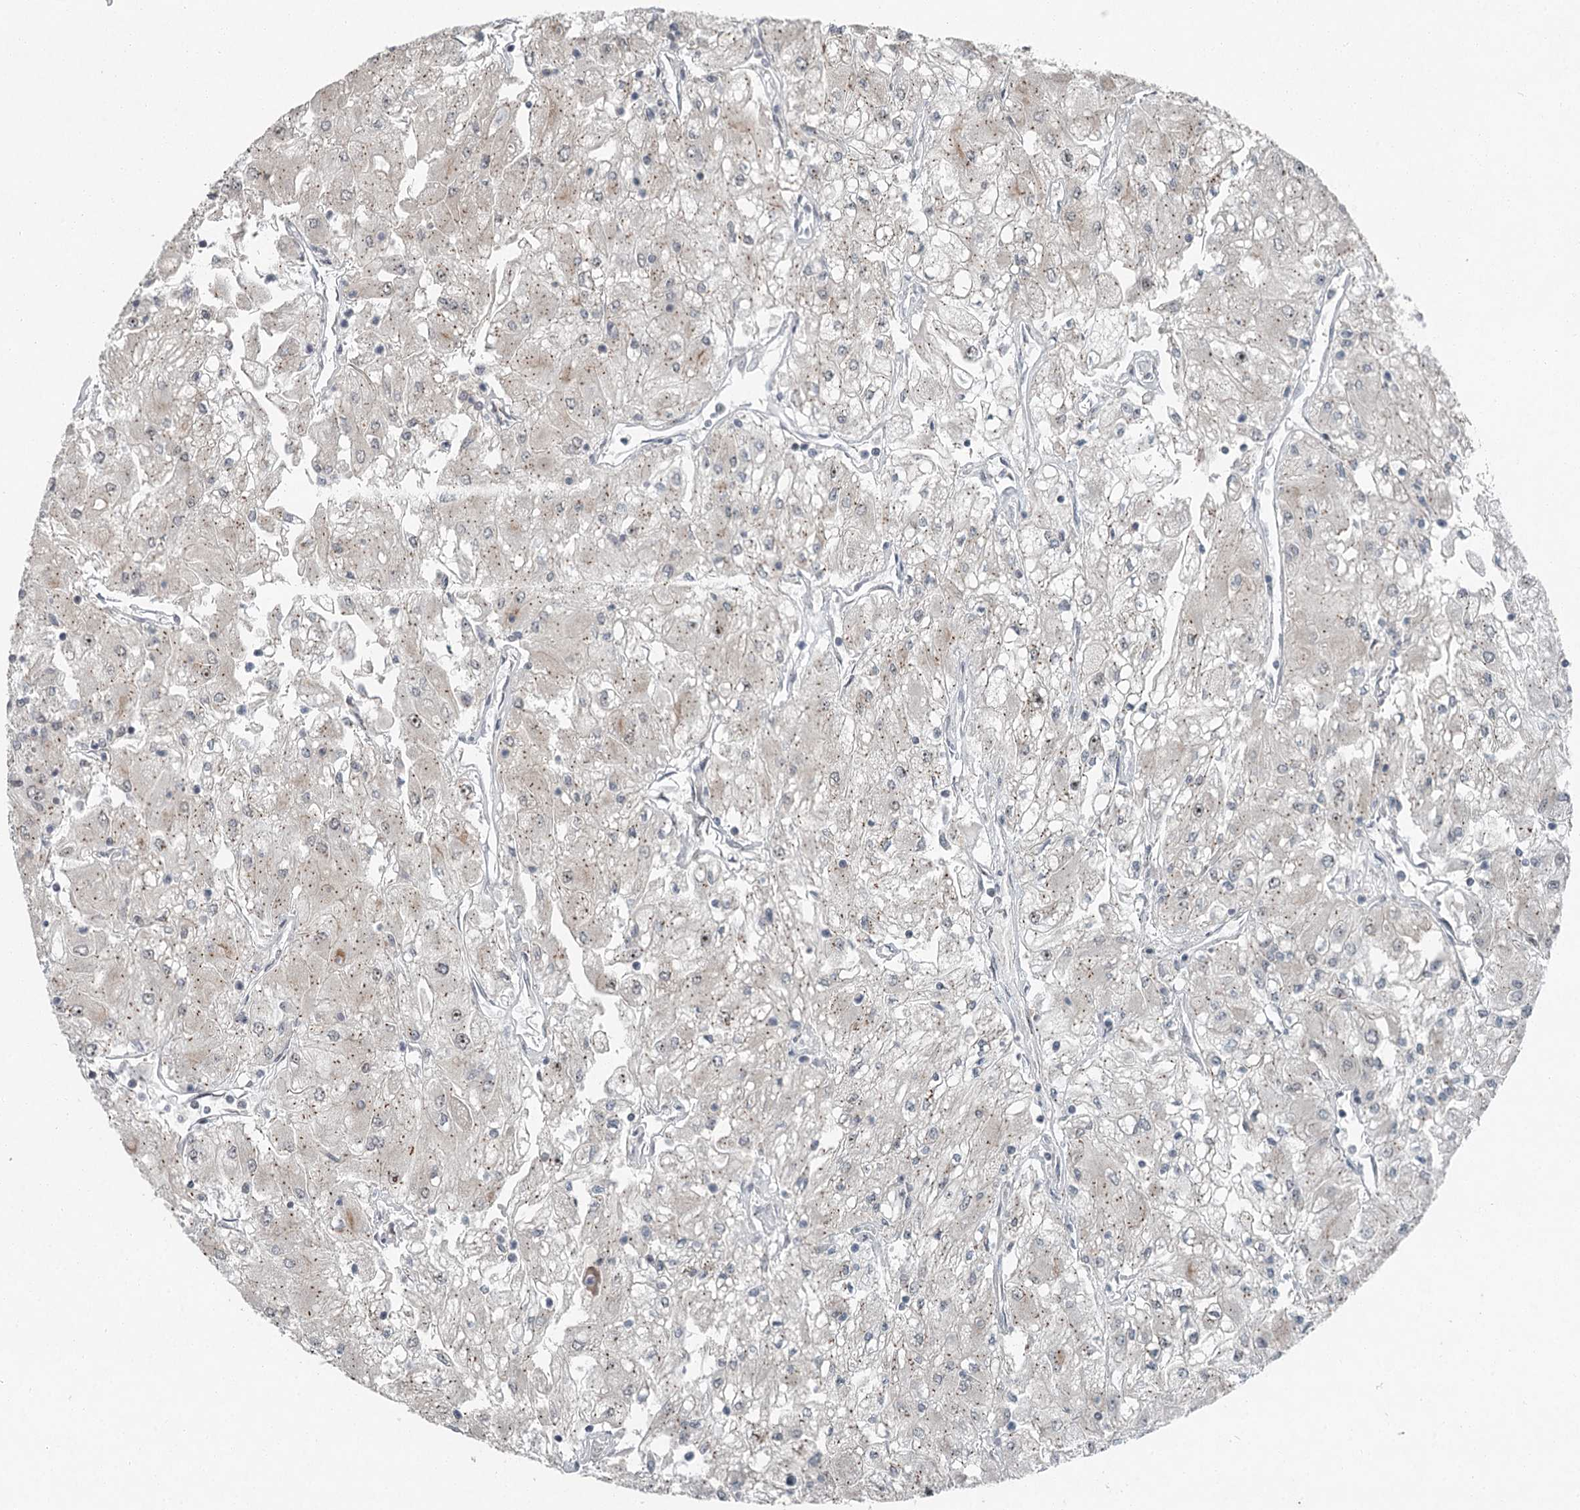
{"staining": {"intensity": "moderate", "quantity": "<25%", "location": "nuclear"}, "tissue": "renal cancer", "cell_type": "Tumor cells", "image_type": "cancer", "snomed": [{"axis": "morphology", "description": "Adenocarcinoma, NOS"}, {"axis": "topography", "description": "Kidney"}], "caption": "DAB immunohistochemical staining of adenocarcinoma (renal) exhibits moderate nuclear protein positivity in about <25% of tumor cells.", "gene": "EXOSC1", "patient": {"sex": "male", "age": 80}}